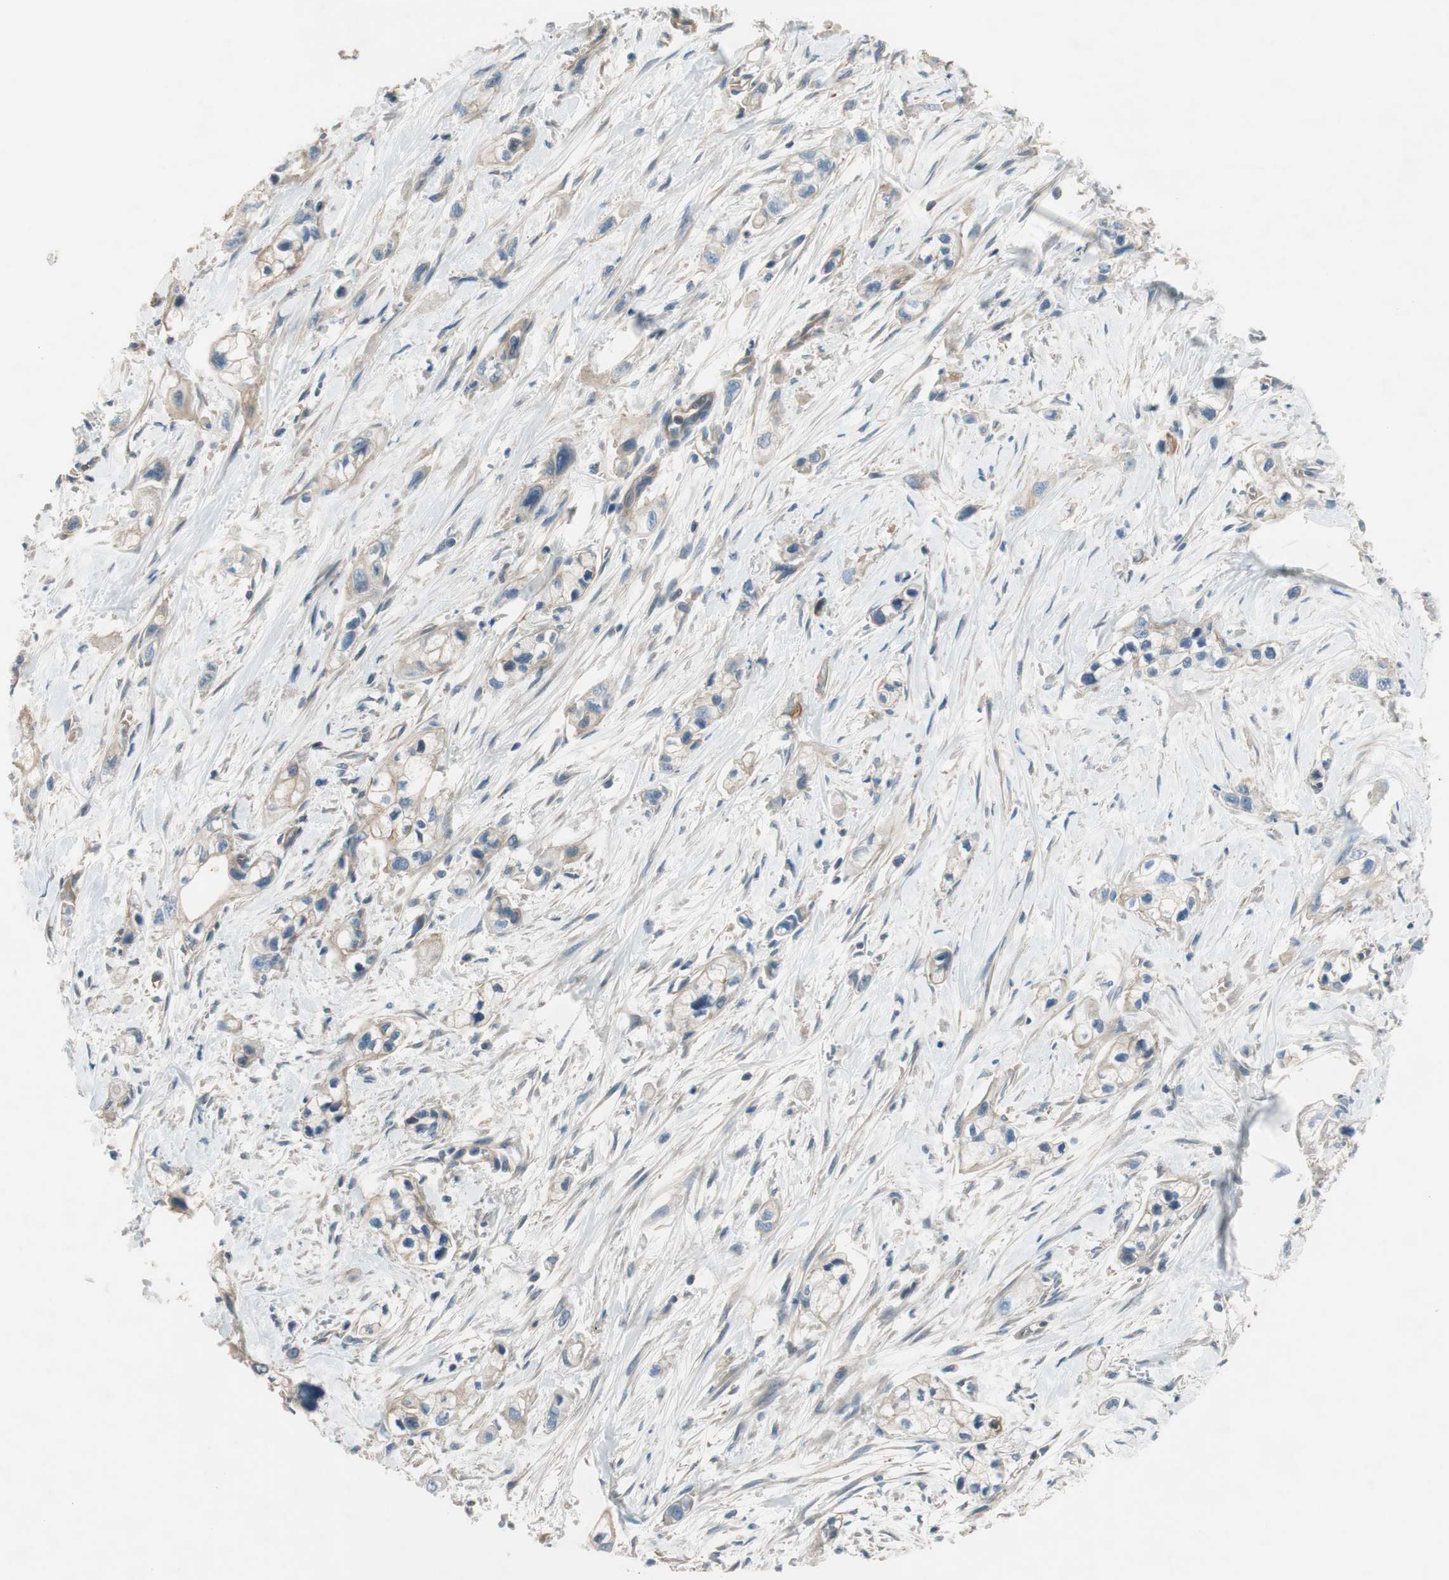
{"staining": {"intensity": "weak", "quantity": ">75%", "location": "cytoplasmic/membranous"}, "tissue": "pancreatic cancer", "cell_type": "Tumor cells", "image_type": "cancer", "snomed": [{"axis": "morphology", "description": "Adenocarcinoma, NOS"}, {"axis": "topography", "description": "Pancreas"}], "caption": "Weak cytoplasmic/membranous staining is appreciated in approximately >75% of tumor cells in pancreatic cancer. (Brightfield microscopy of DAB IHC at high magnification).", "gene": "CALML3", "patient": {"sex": "male", "age": 74}}